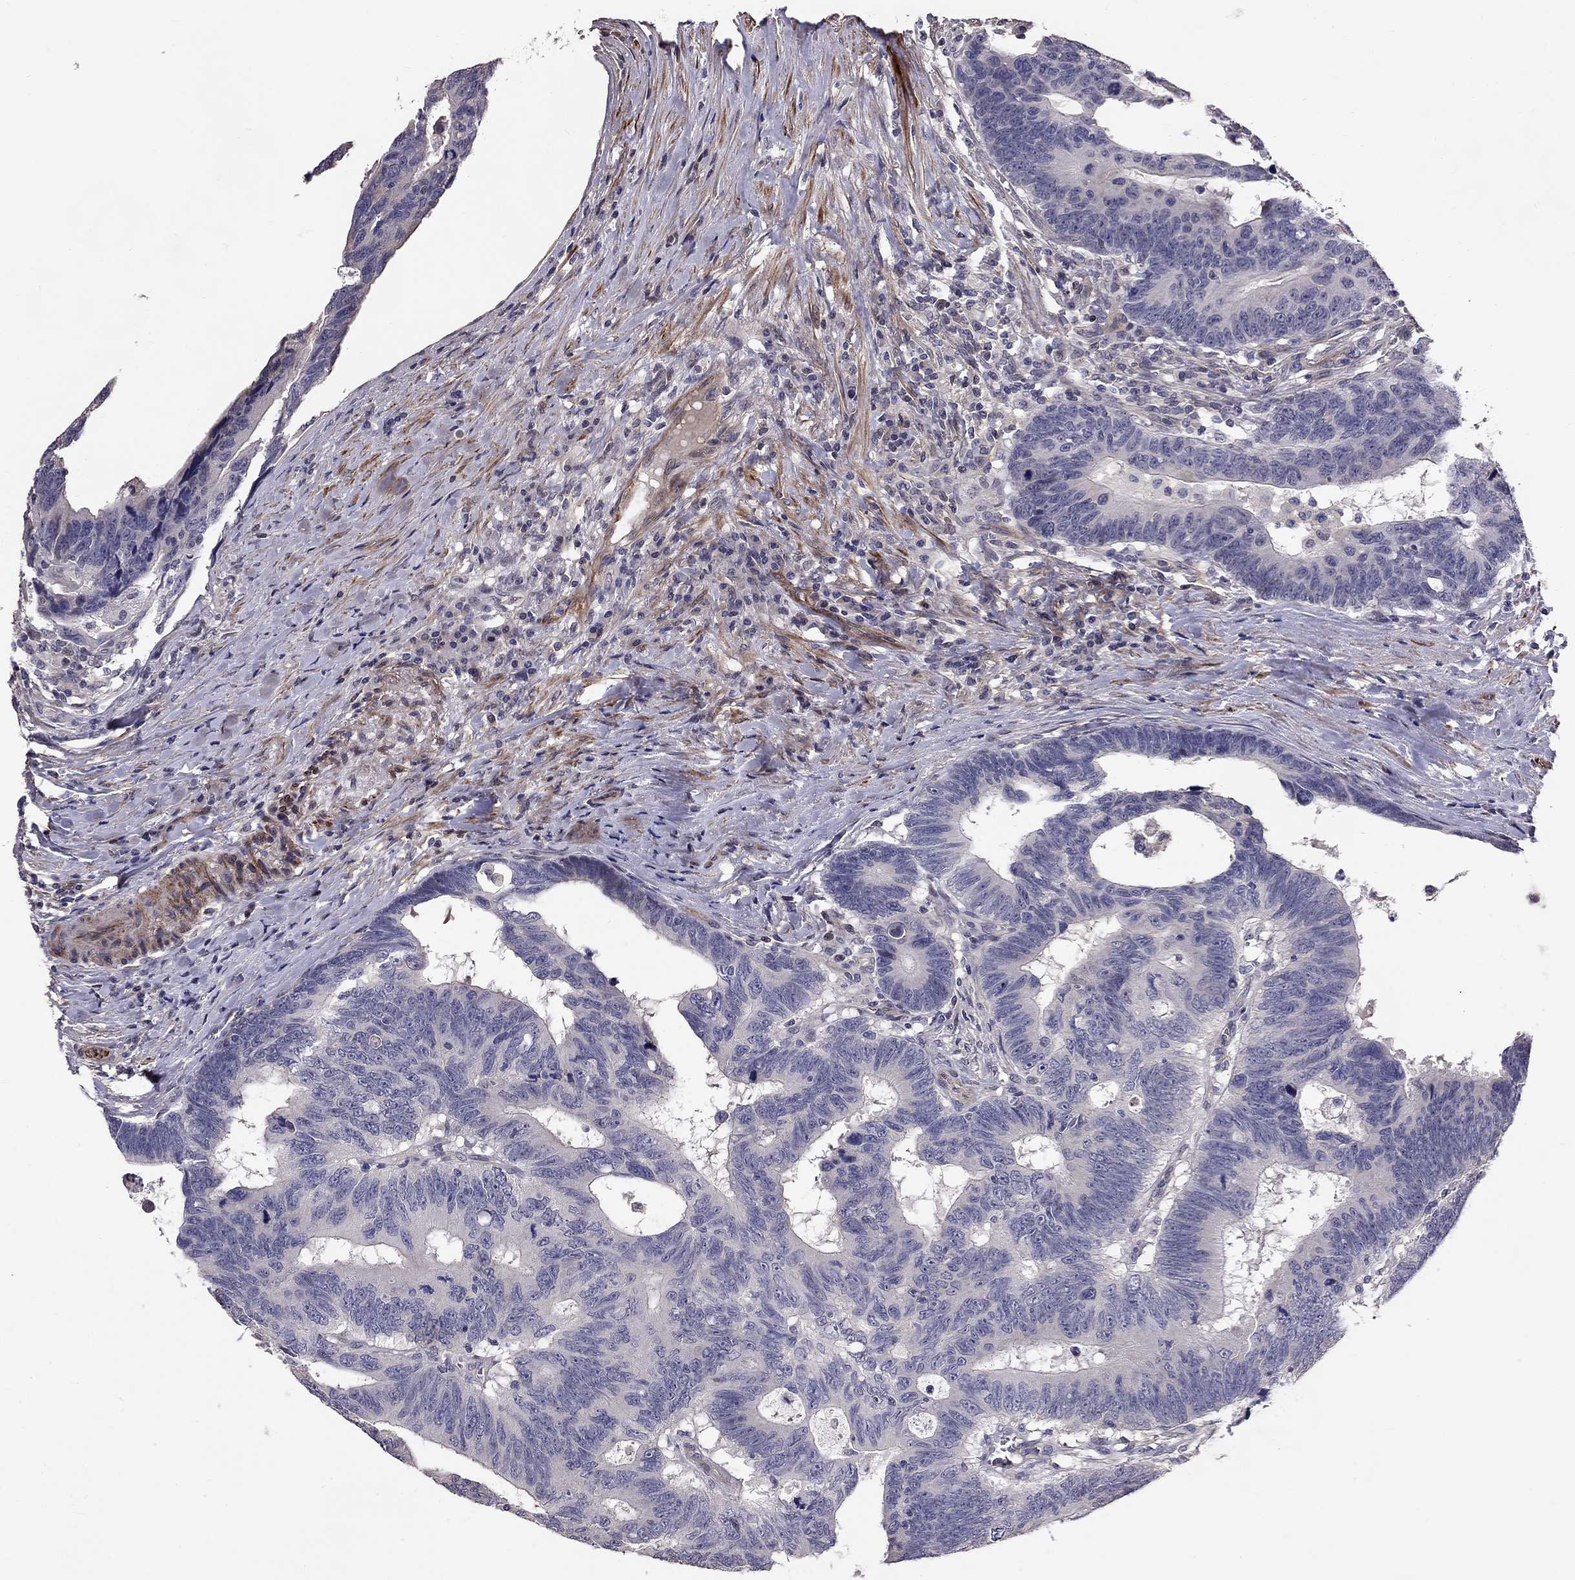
{"staining": {"intensity": "negative", "quantity": "none", "location": "none"}, "tissue": "colorectal cancer", "cell_type": "Tumor cells", "image_type": "cancer", "snomed": [{"axis": "morphology", "description": "Adenocarcinoma, NOS"}, {"axis": "topography", "description": "Colon"}], "caption": "Immunohistochemistry (IHC) histopathology image of neoplastic tissue: colorectal cancer stained with DAB demonstrates no significant protein expression in tumor cells.", "gene": "GJB4", "patient": {"sex": "female", "age": 77}}